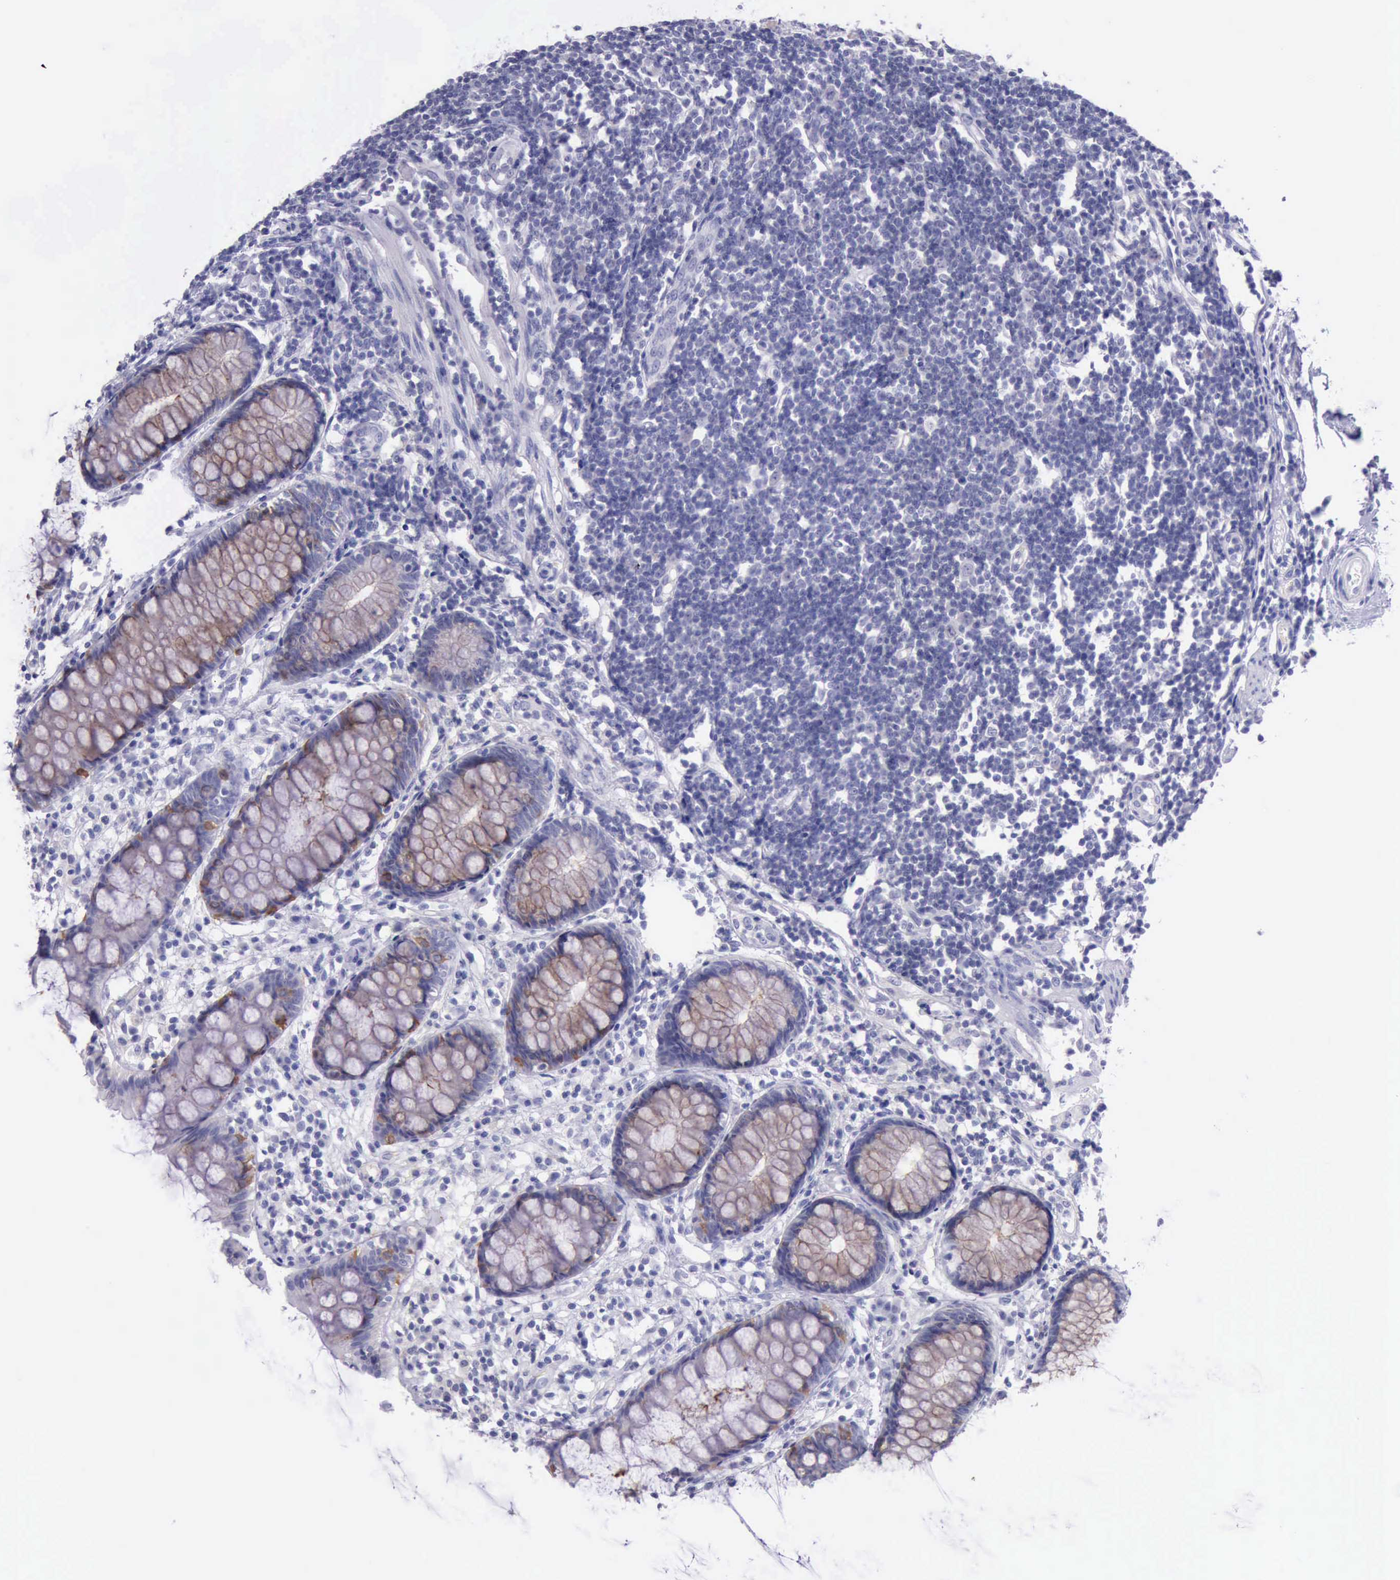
{"staining": {"intensity": "weak", "quantity": ">75%", "location": "cytoplasmic/membranous"}, "tissue": "rectum", "cell_type": "Glandular cells", "image_type": "normal", "snomed": [{"axis": "morphology", "description": "Normal tissue, NOS"}, {"axis": "topography", "description": "Rectum"}], "caption": "Immunohistochemistry photomicrograph of unremarkable rectum stained for a protein (brown), which demonstrates low levels of weak cytoplasmic/membranous positivity in approximately >75% of glandular cells.", "gene": "LRFN5", "patient": {"sex": "female", "age": 66}}